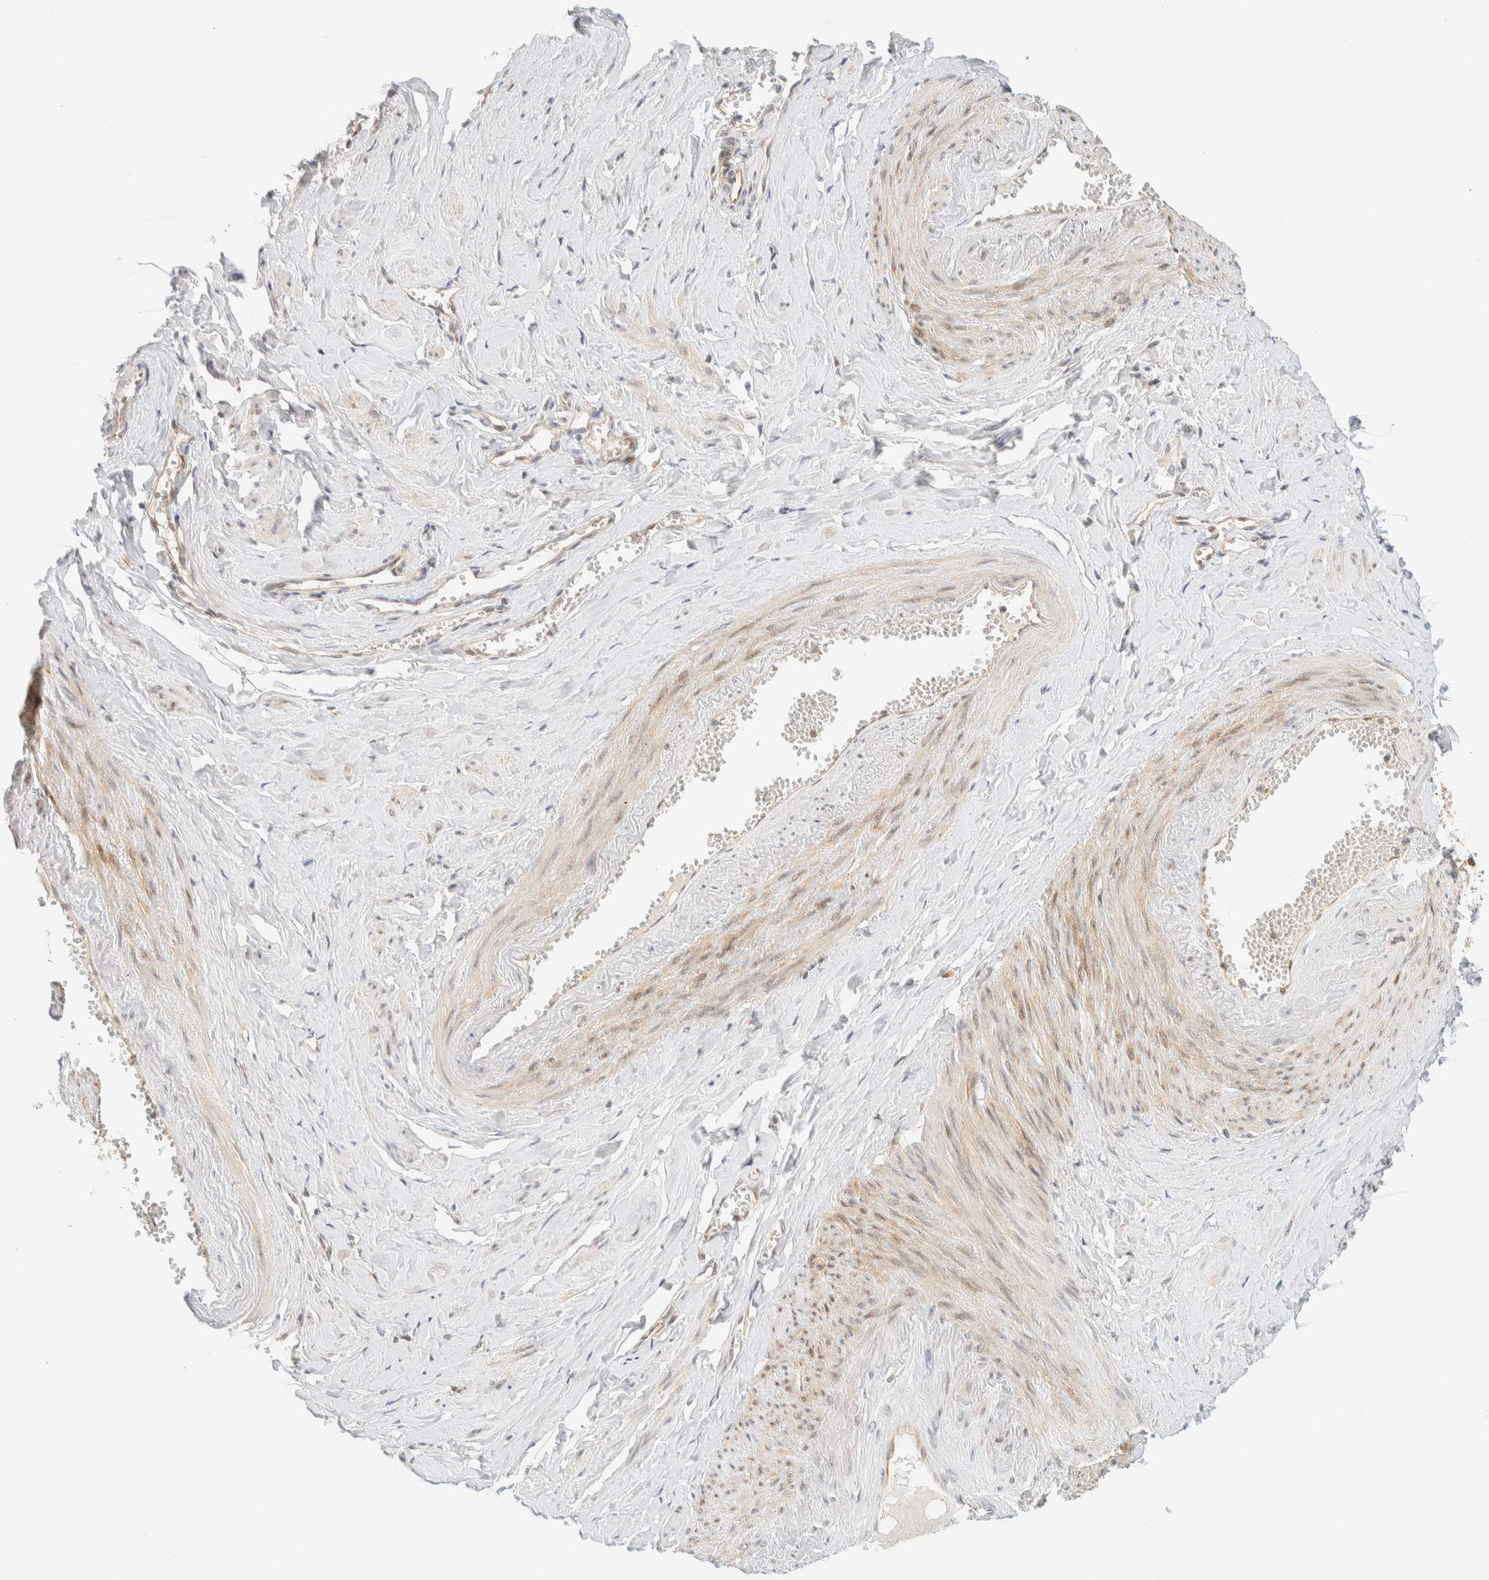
{"staining": {"intensity": "weak", "quantity": ">75%", "location": "cytoplasmic/membranous"}, "tissue": "adipose tissue", "cell_type": "Adipocytes", "image_type": "normal", "snomed": [{"axis": "morphology", "description": "Normal tissue, NOS"}, {"axis": "topography", "description": "Vascular tissue"}, {"axis": "topography", "description": "Fallopian tube"}, {"axis": "topography", "description": "Ovary"}], "caption": "Brown immunohistochemical staining in benign human adipose tissue shows weak cytoplasmic/membranous positivity in approximately >75% of adipocytes.", "gene": "PCYT2", "patient": {"sex": "female", "age": 67}}